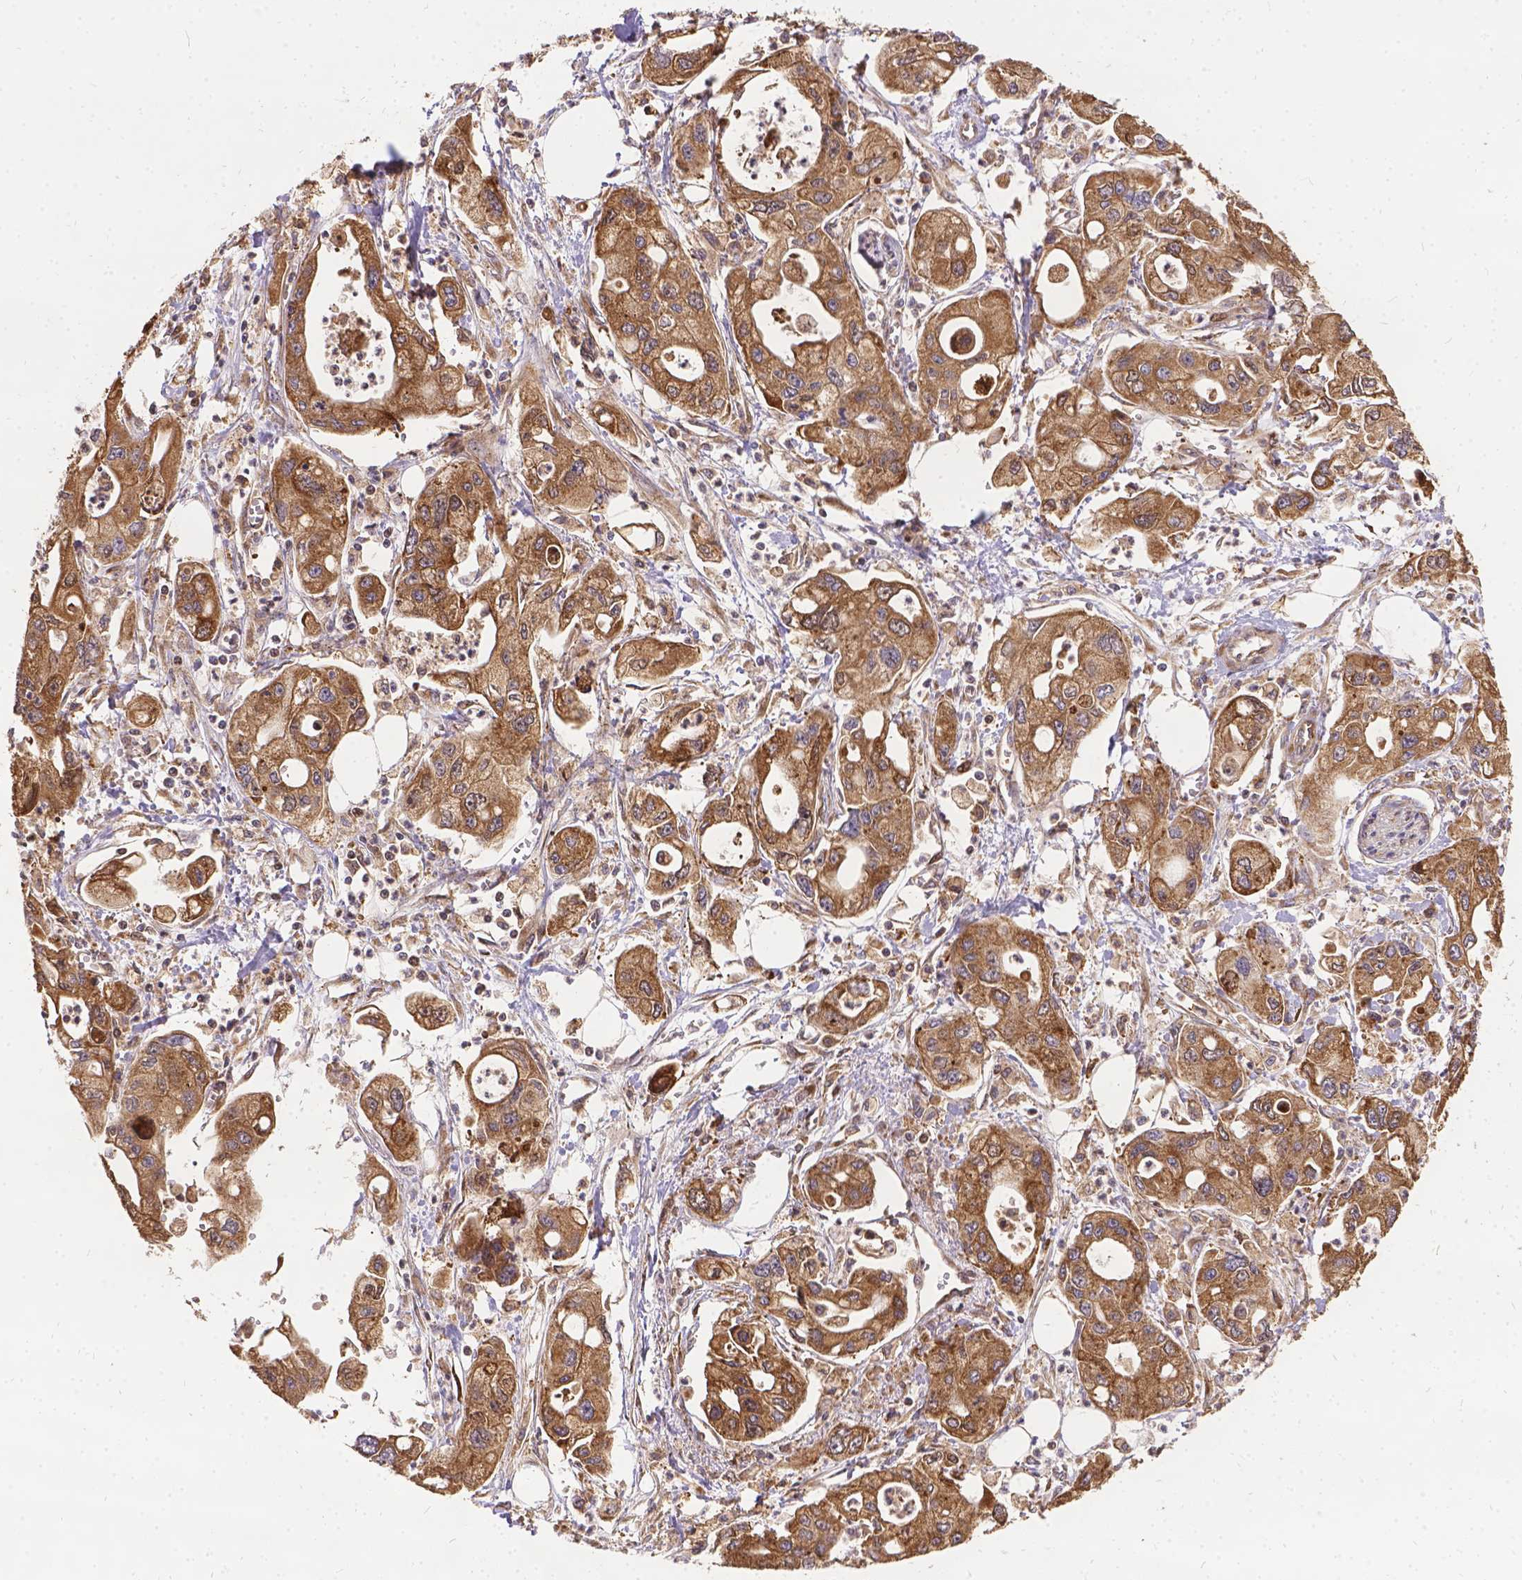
{"staining": {"intensity": "weak", "quantity": ">75%", "location": "cytoplasmic/membranous"}, "tissue": "pancreatic cancer", "cell_type": "Tumor cells", "image_type": "cancer", "snomed": [{"axis": "morphology", "description": "Adenocarcinoma, NOS"}, {"axis": "topography", "description": "Pancreas"}], "caption": "There is low levels of weak cytoplasmic/membranous staining in tumor cells of adenocarcinoma (pancreatic), as demonstrated by immunohistochemical staining (brown color).", "gene": "DENND6A", "patient": {"sex": "male", "age": 70}}